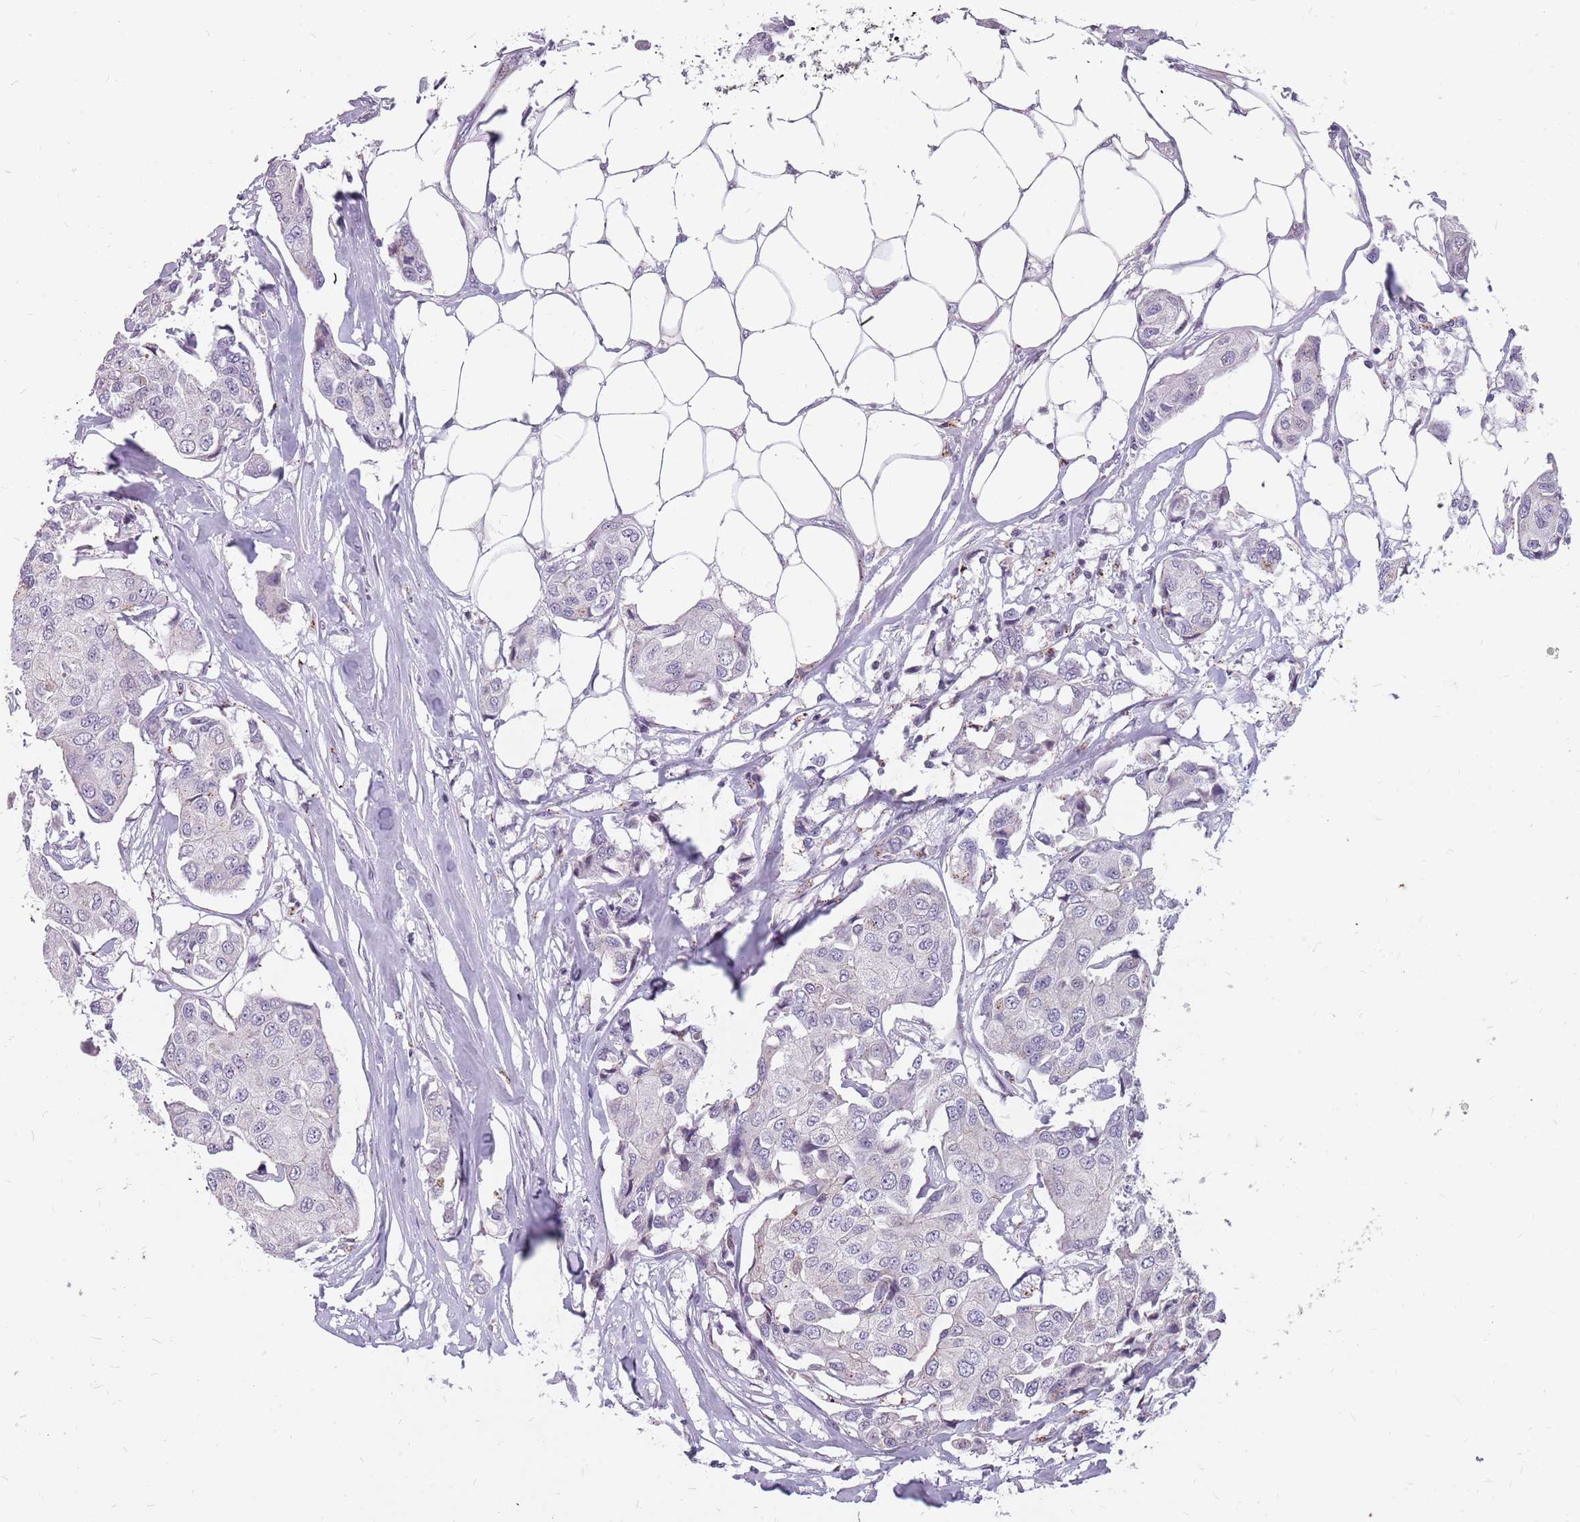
{"staining": {"intensity": "negative", "quantity": "none", "location": "none"}, "tissue": "breast cancer", "cell_type": "Tumor cells", "image_type": "cancer", "snomed": [{"axis": "morphology", "description": "Duct carcinoma"}, {"axis": "topography", "description": "Breast"}, {"axis": "topography", "description": "Lymph node"}], "caption": "Immunohistochemistry (IHC) of human breast cancer reveals no staining in tumor cells. (IHC, brightfield microscopy, high magnification).", "gene": "NEK6", "patient": {"sex": "female", "age": 80}}